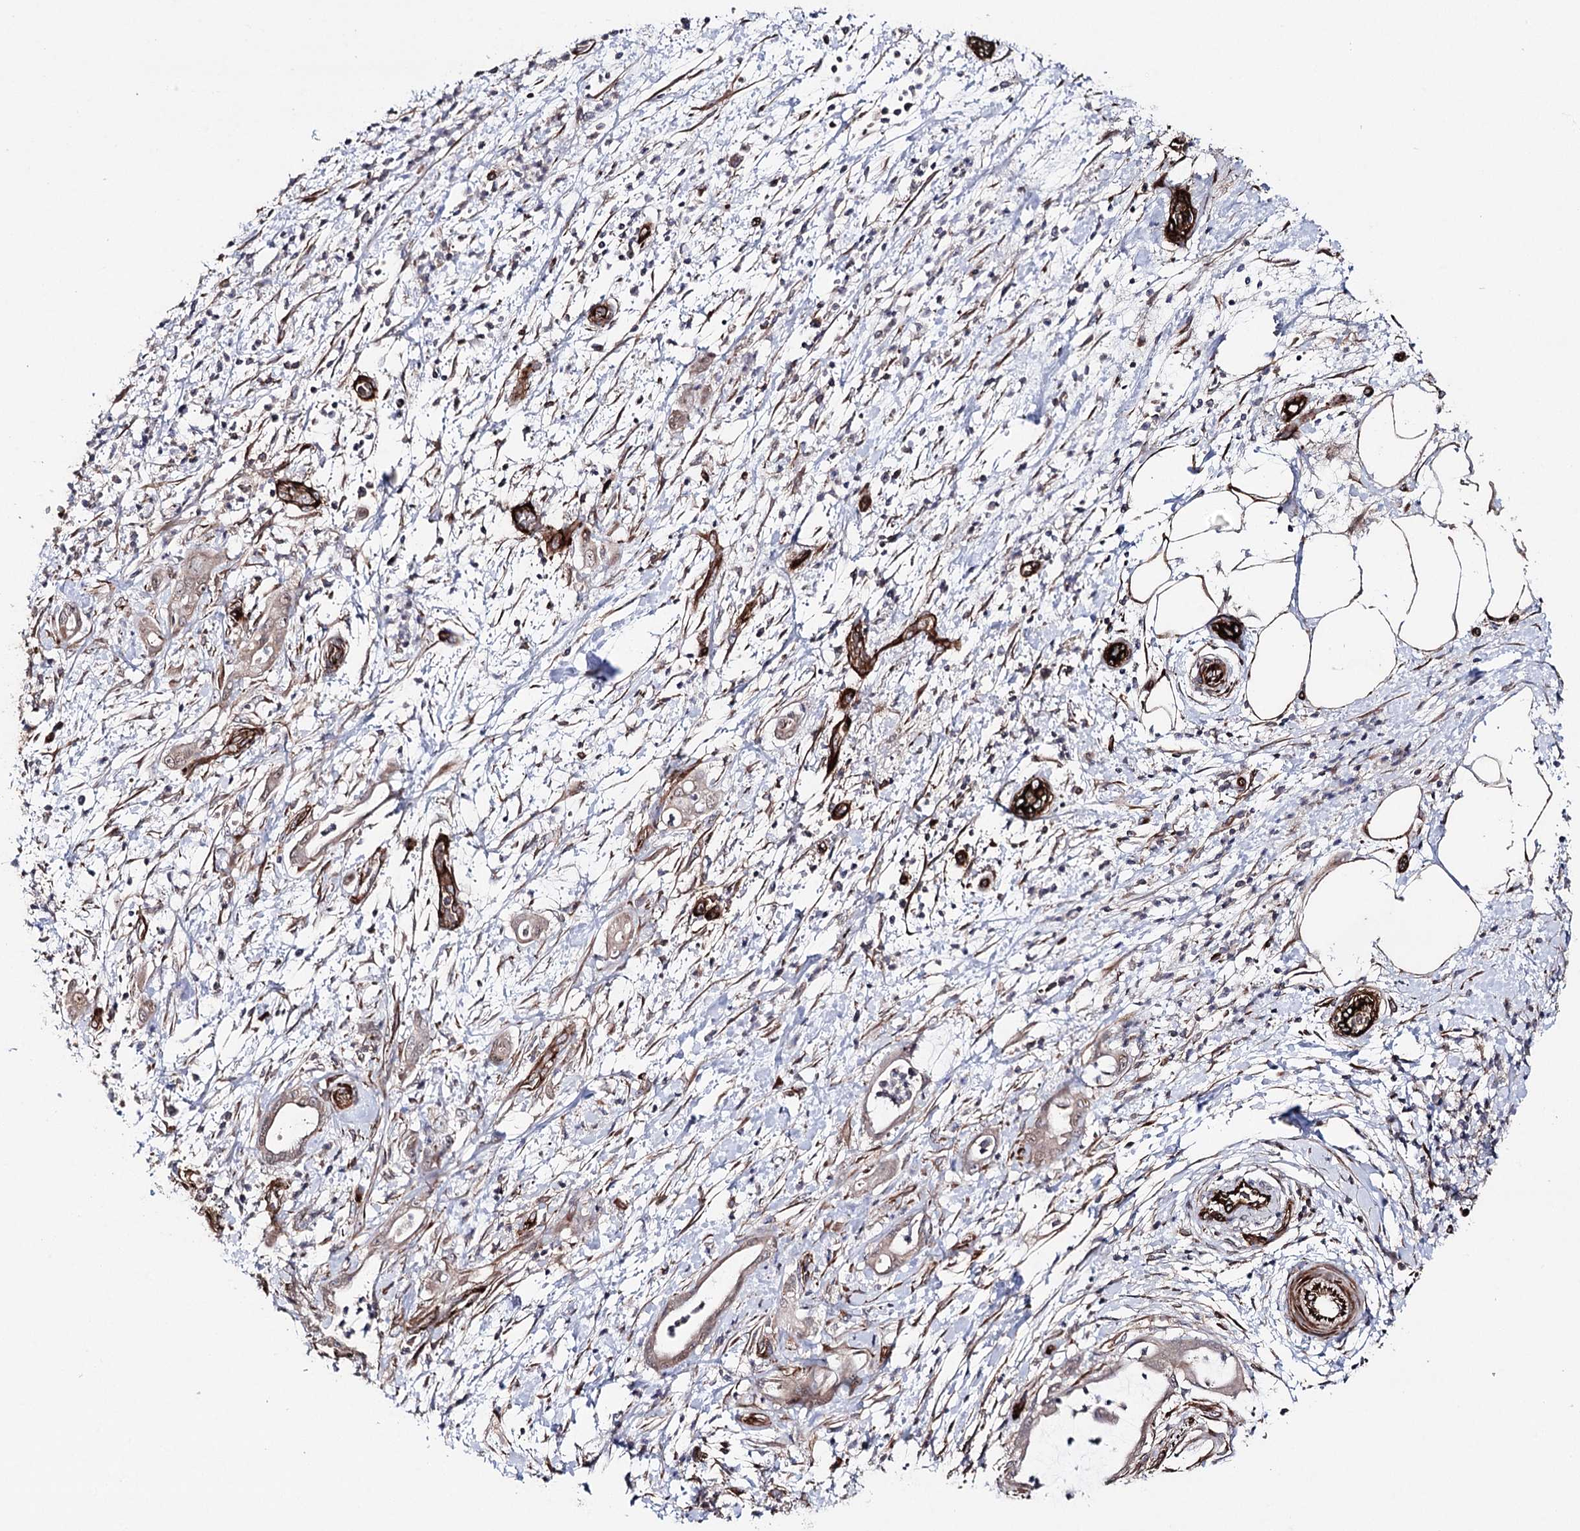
{"staining": {"intensity": "weak", "quantity": "<25%", "location": "cytoplasmic/membranous"}, "tissue": "pancreatic cancer", "cell_type": "Tumor cells", "image_type": "cancer", "snomed": [{"axis": "morphology", "description": "Adenocarcinoma, NOS"}, {"axis": "topography", "description": "Pancreas"}], "caption": "High power microscopy micrograph of an IHC micrograph of pancreatic cancer (adenocarcinoma), revealing no significant staining in tumor cells. Nuclei are stained in blue.", "gene": "MIB1", "patient": {"sex": "female", "age": 55}}